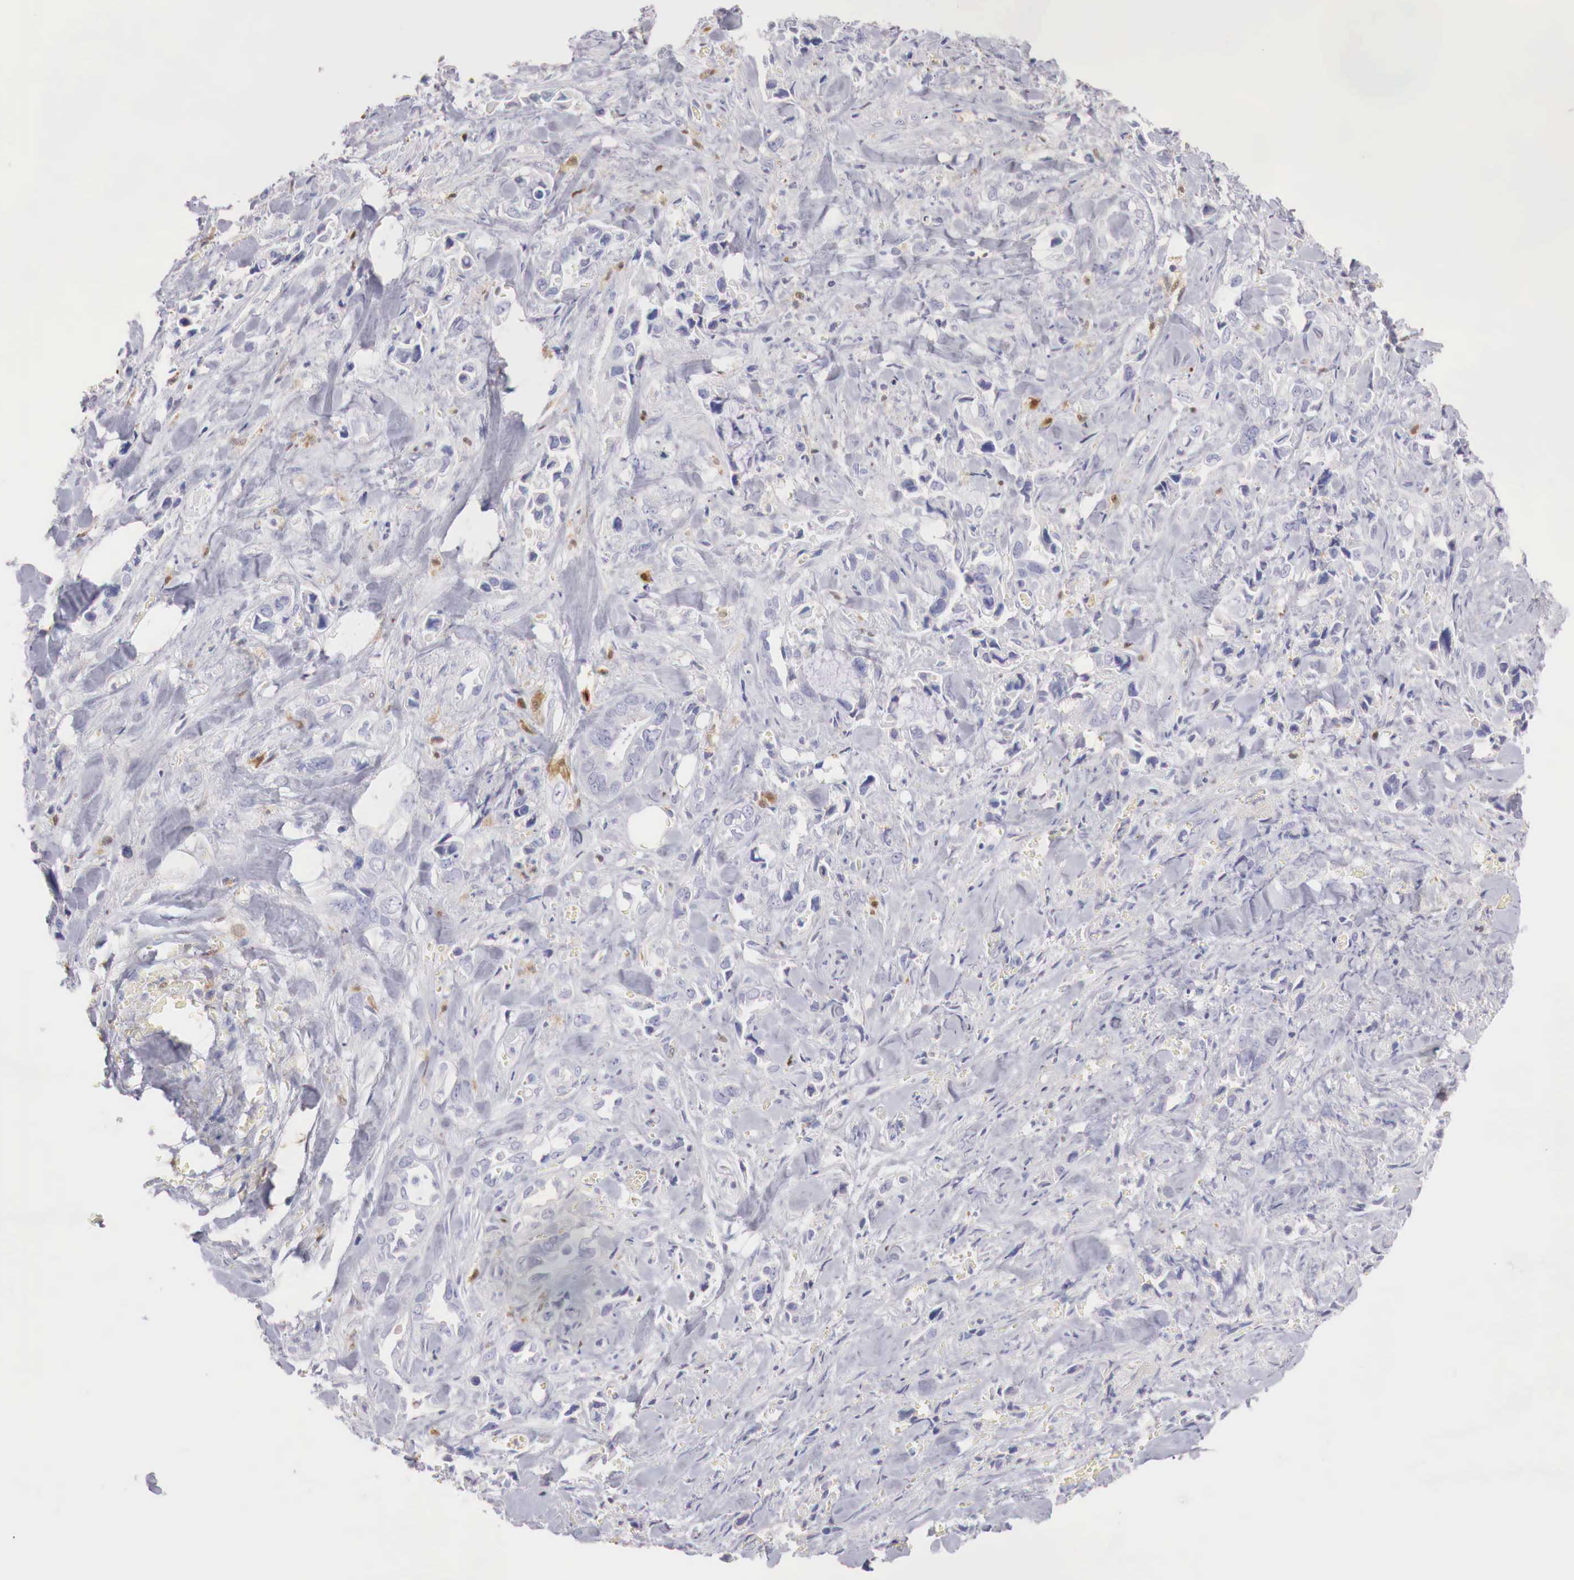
{"staining": {"intensity": "negative", "quantity": "none", "location": "none"}, "tissue": "pancreatic cancer", "cell_type": "Tumor cells", "image_type": "cancer", "snomed": [{"axis": "morphology", "description": "Adenocarcinoma, NOS"}, {"axis": "topography", "description": "Pancreas"}], "caption": "Photomicrograph shows no significant protein positivity in tumor cells of adenocarcinoma (pancreatic).", "gene": "RENBP", "patient": {"sex": "male", "age": 69}}